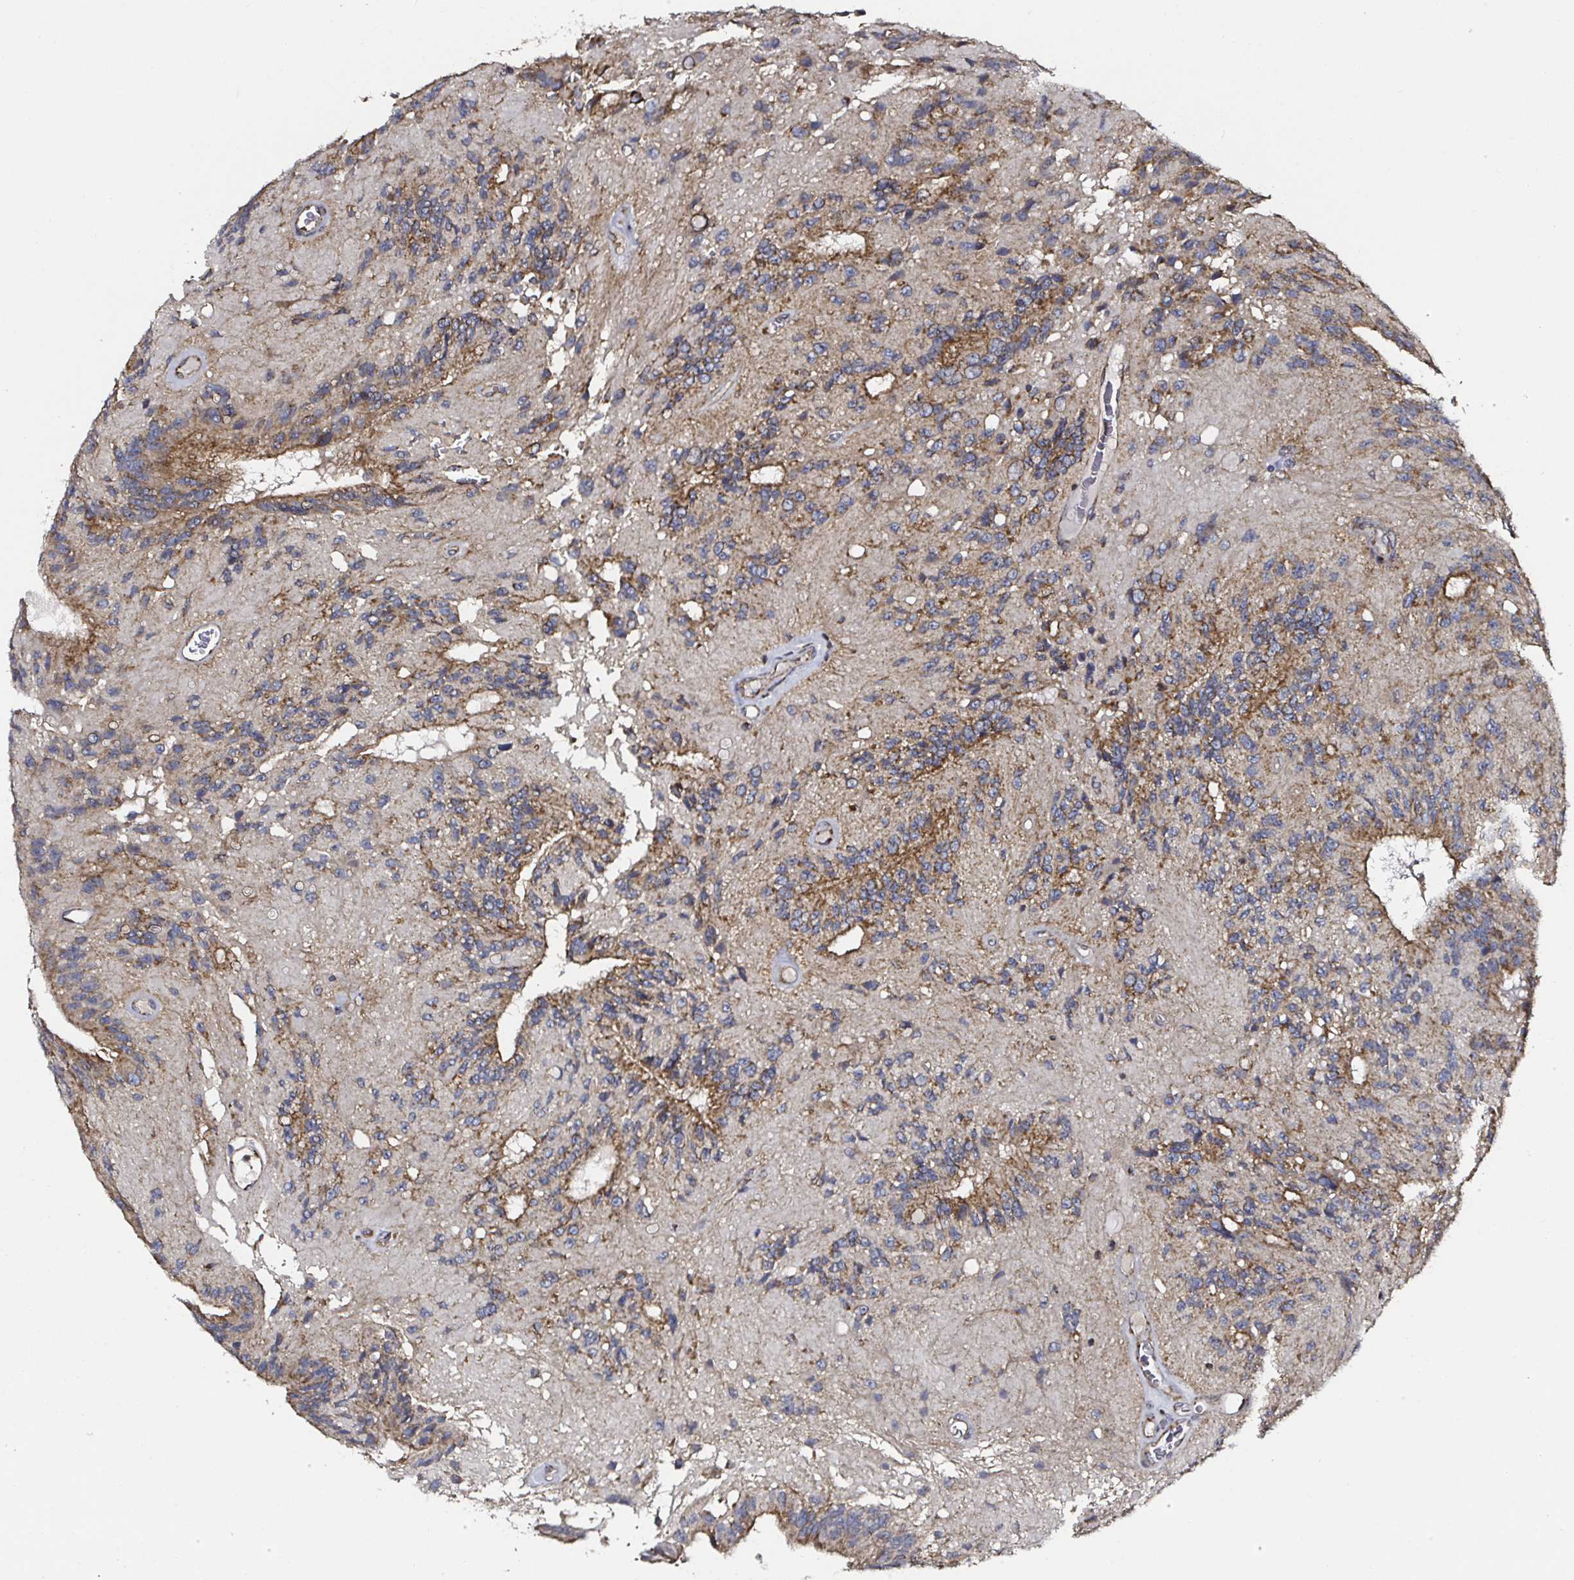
{"staining": {"intensity": "moderate", "quantity": "<25%", "location": "cytoplasmic/membranous"}, "tissue": "glioma", "cell_type": "Tumor cells", "image_type": "cancer", "snomed": [{"axis": "morphology", "description": "Glioma, malignant, Low grade"}, {"axis": "topography", "description": "Brain"}], "caption": "This photomicrograph reveals immunohistochemistry (IHC) staining of malignant glioma (low-grade), with low moderate cytoplasmic/membranous positivity in about <25% of tumor cells.", "gene": "ATAD3B", "patient": {"sex": "male", "age": 31}}